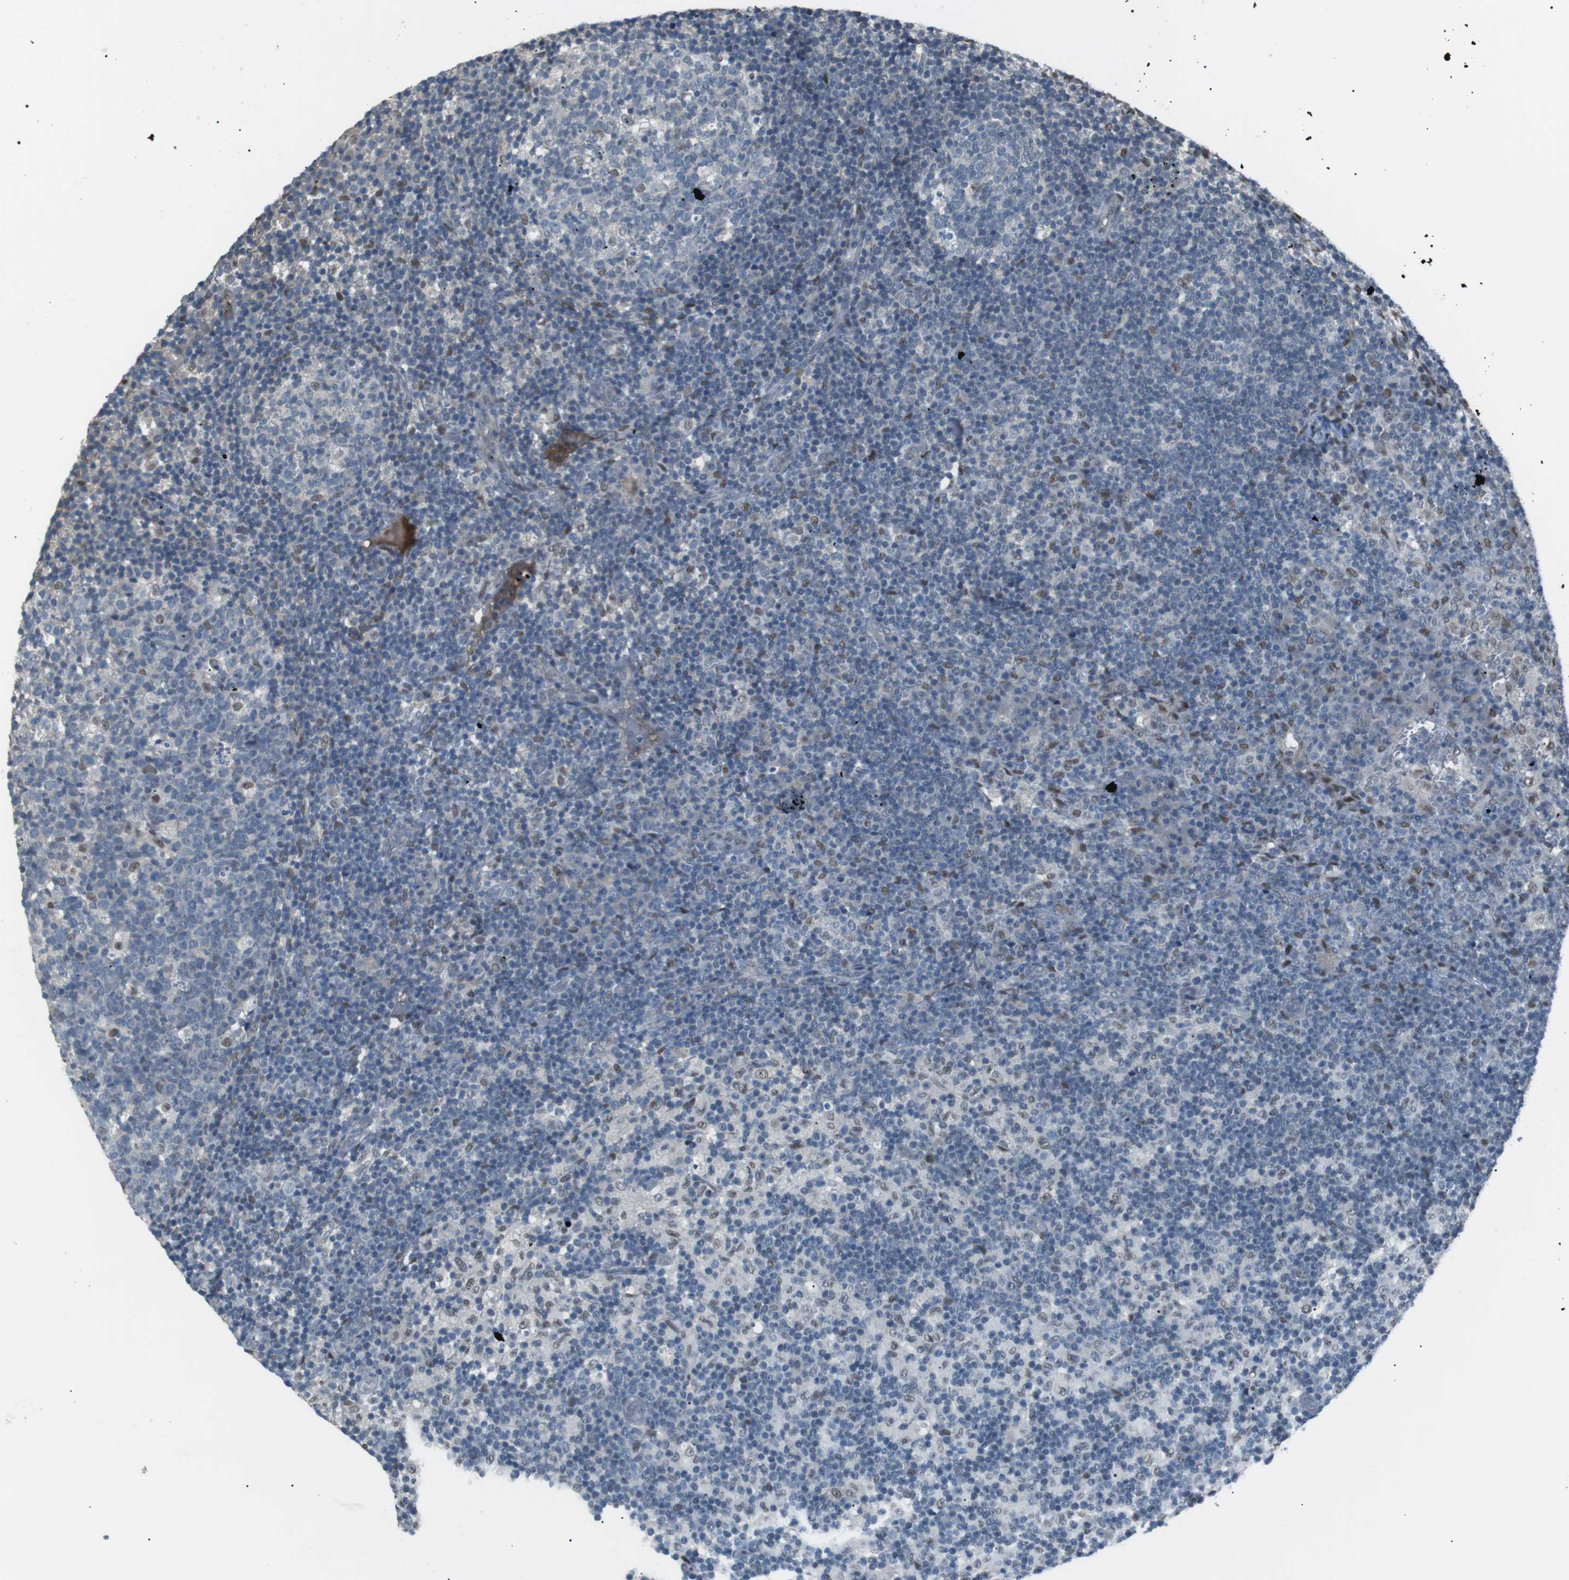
{"staining": {"intensity": "weak", "quantity": "<25%", "location": "nuclear"}, "tissue": "lymph node", "cell_type": "Germinal center cells", "image_type": "normal", "snomed": [{"axis": "morphology", "description": "Normal tissue, NOS"}, {"axis": "morphology", "description": "Inflammation, NOS"}, {"axis": "topography", "description": "Lymph node"}], "caption": "The immunohistochemistry (IHC) photomicrograph has no significant positivity in germinal center cells of lymph node. (Brightfield microscopy of DAB immunohistochemistry at high magnification).", "gene": "SRPK2", "patient": {"sex": "male", "age": 55}}